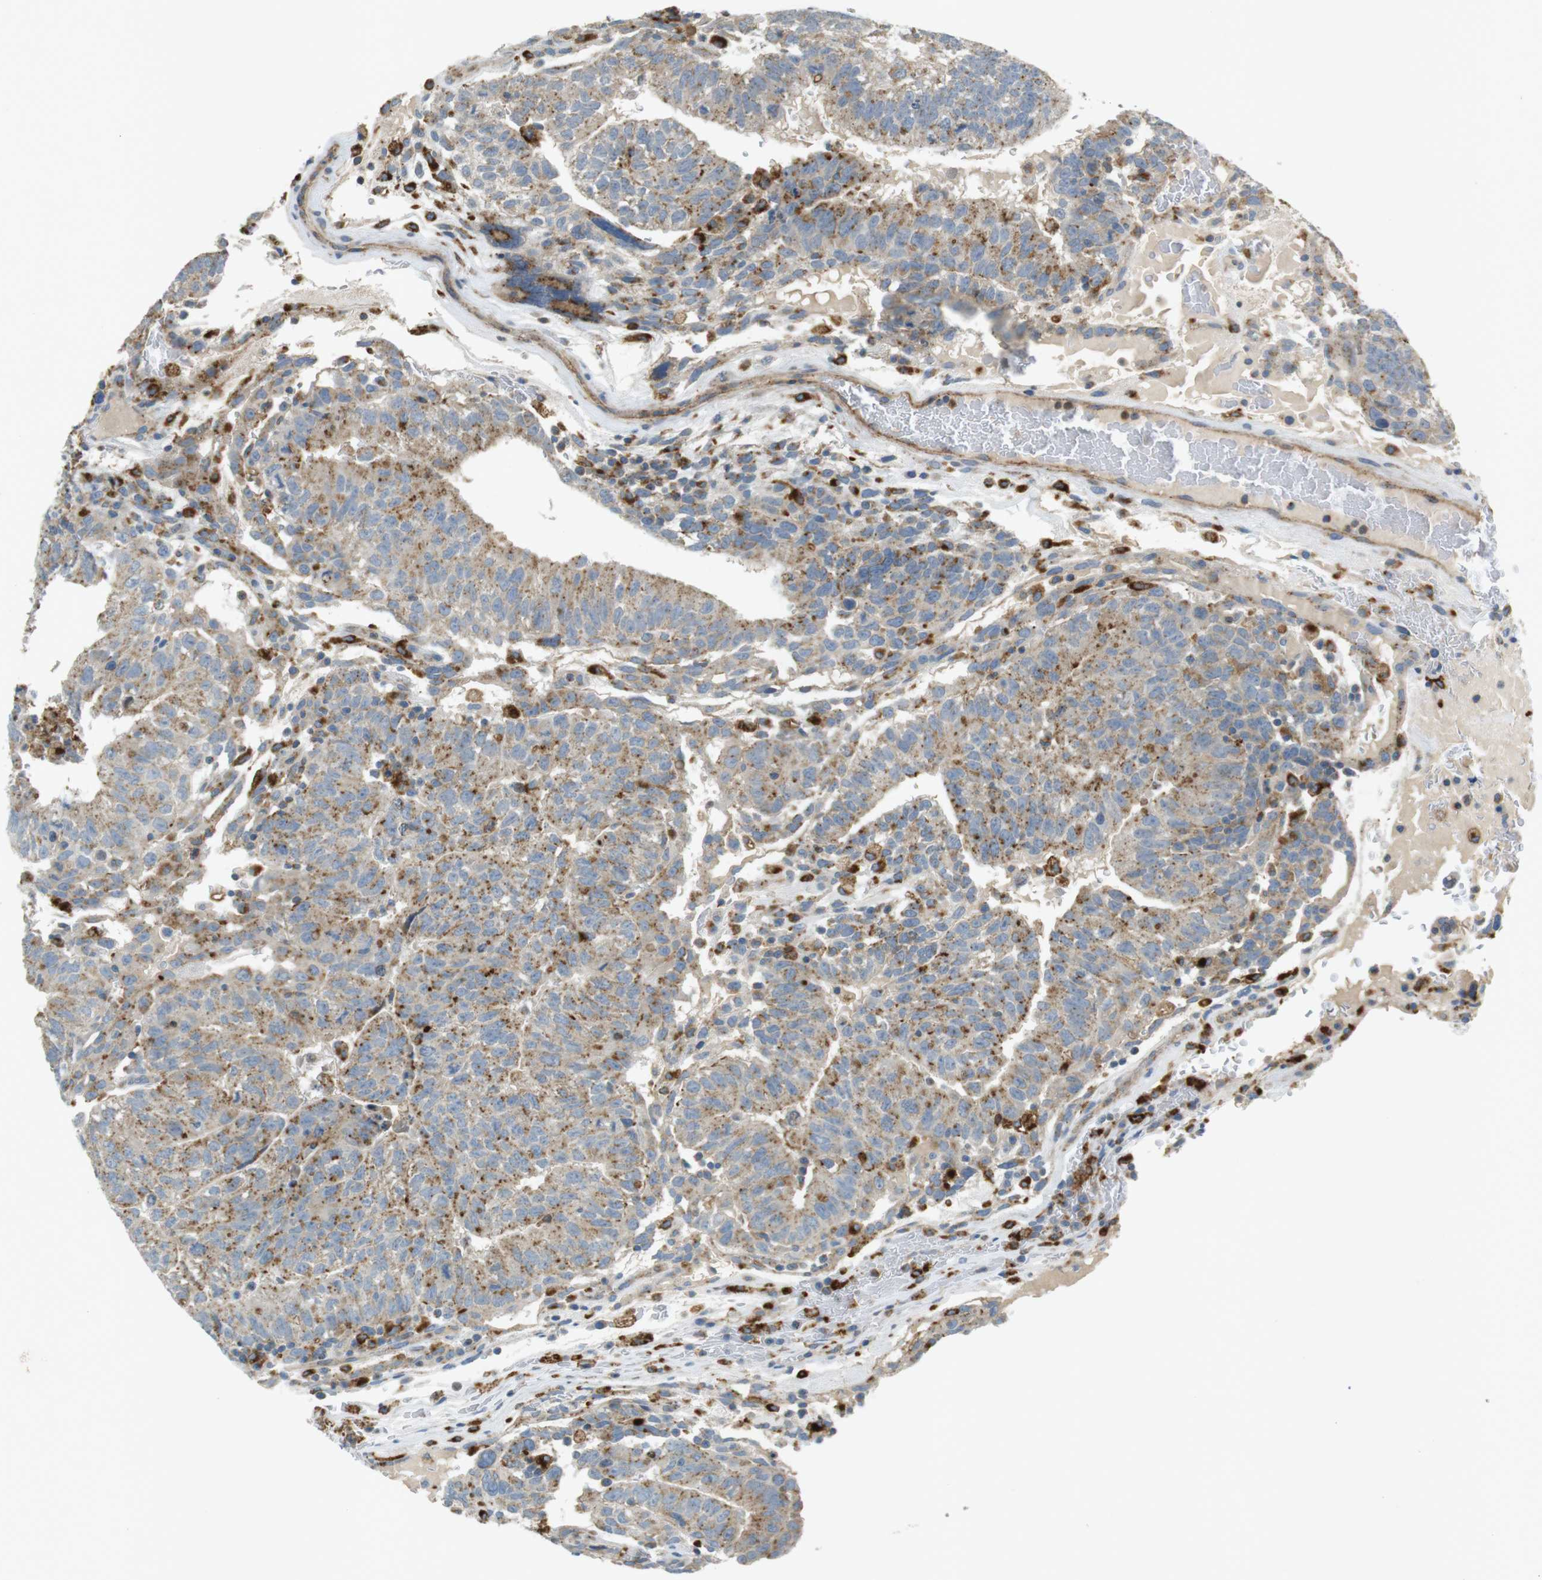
{"staining": {"intensity": "moderate", "quantity": ">75%", "location": "cytoplasmic/membranous"}, "tissue": "testis cancer", "cell_type": "Tumor cells", "image_type": "cancer", "snomed": [{"axis": "morphology", "description": "Seminoma, NOS"}, {"axis": "morphology", "description": "Carcinoma, Embryonal, NOS"}, {"axis": "topography", "description": "Testis"}], "caption": "The micrograph displays staining of testis seminoma, revealing moderate cytoplasmic/membranous protein expression (brown color) within tumor cells.", "gene": "LAMP1", "patient": {"sex": "male", "age": 52}}